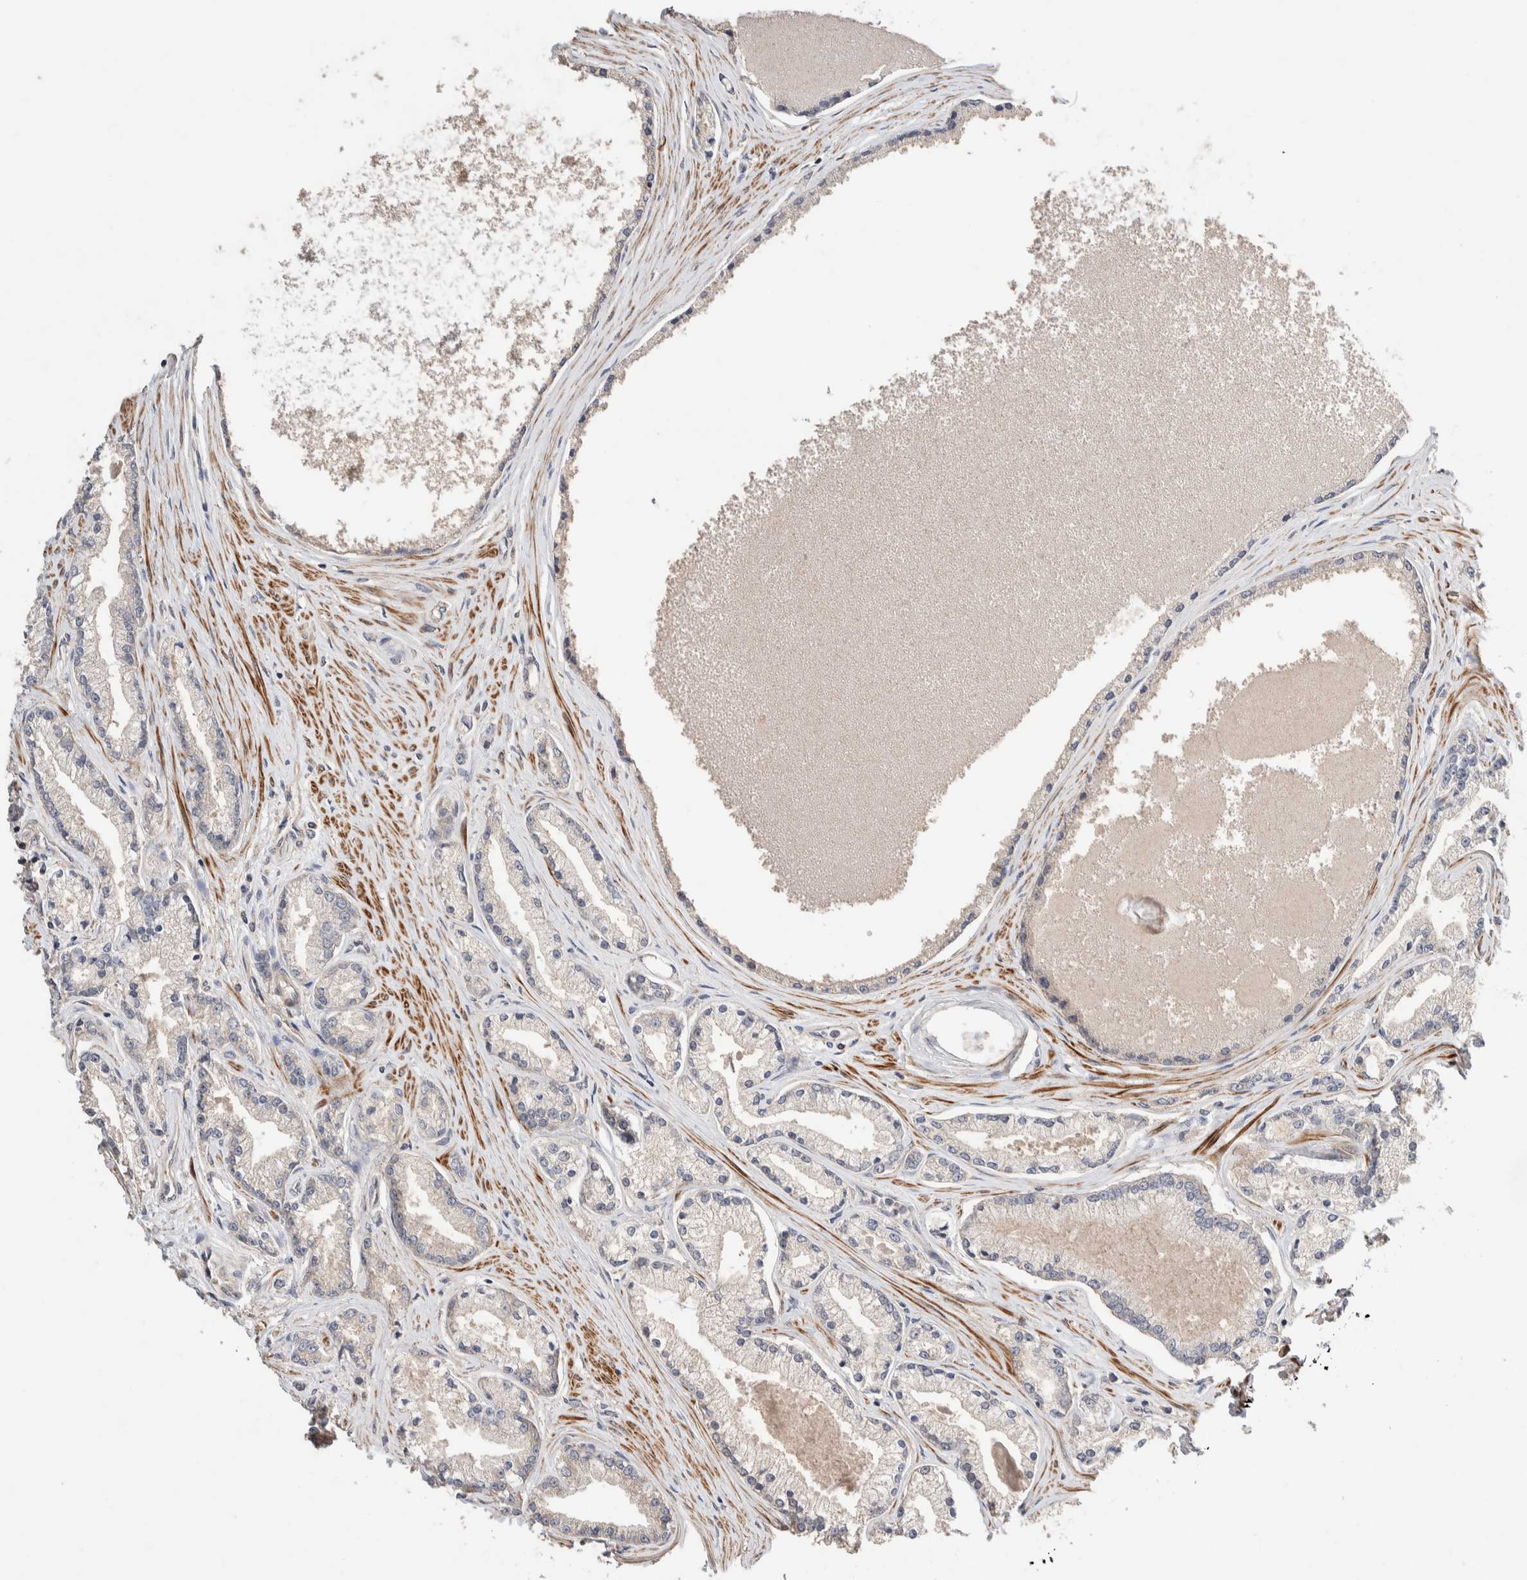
{"staining": {"intensity": "negative", "quantity": "none", "location": "none"}, "tissue": "prostate cancer", "cell_type": "Tumor cells", "image_type": "cancer", "snomed": [{"axis": "morphology", "description": "Adenocarcinoma, High grade"}, {"axis": "topography", "description": "Prostate"}], "caption": "DAB (3,3'-diaminobenzidine) immunohistochemical staining of prostate high-grade adenocarcinoma displays no significant staining in tumor cells.", "gene": "WDR91", "patient": {"sex": "male", "age": 71}}